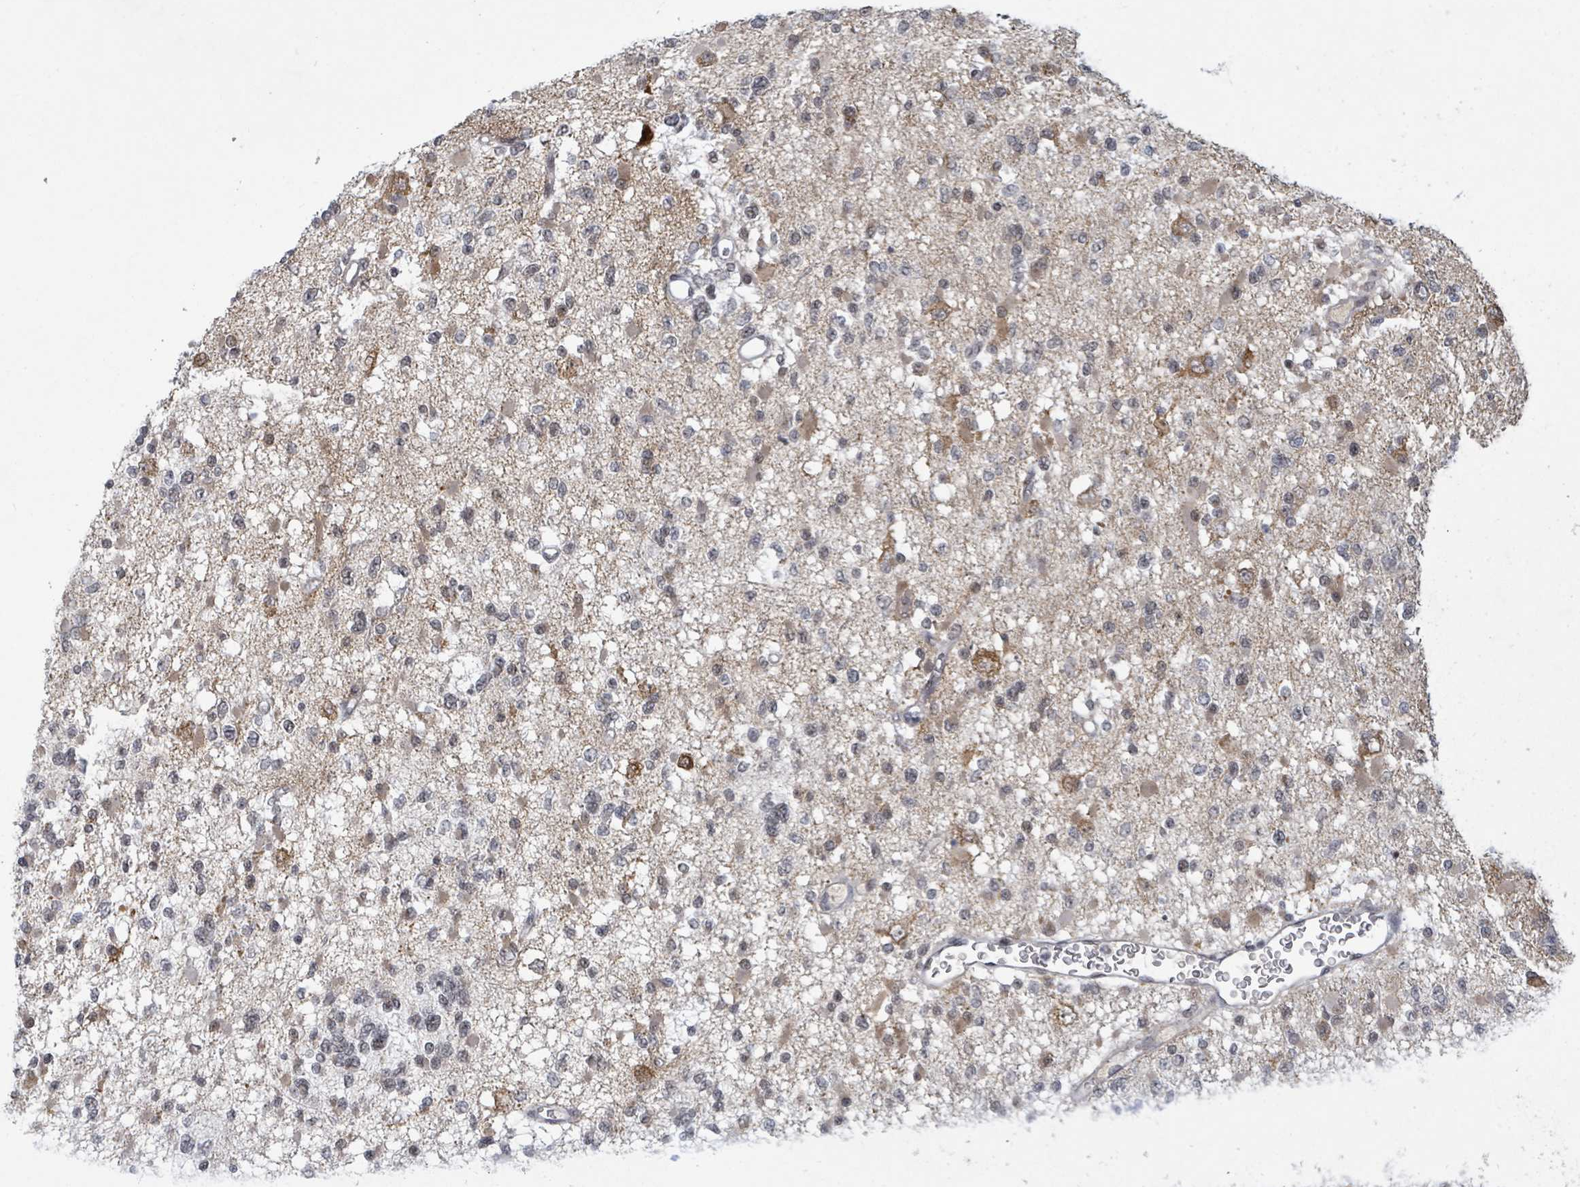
{"staining": {"intensity": "moderate", "quantity": "<25%", "location": "cytoplasmic/membranous,nuclear"}, "tissue": "glioma", "cell_type": "Tumor cells", "image_type": "cancer", "snomed": [{"axis": "morphology", "description": "Glioma, malignant, Low grade"}, {"axis": "topography", "description": "Brain"}], "caption": "Human malignant glioma (low-grade) stained with a brown dye shows moderate cytoplasmic/membranous and nuclear positive positivity in about <25% of tumor cells.", "gene": "BANP", "patient": {"sex": "female", "age": 22}}